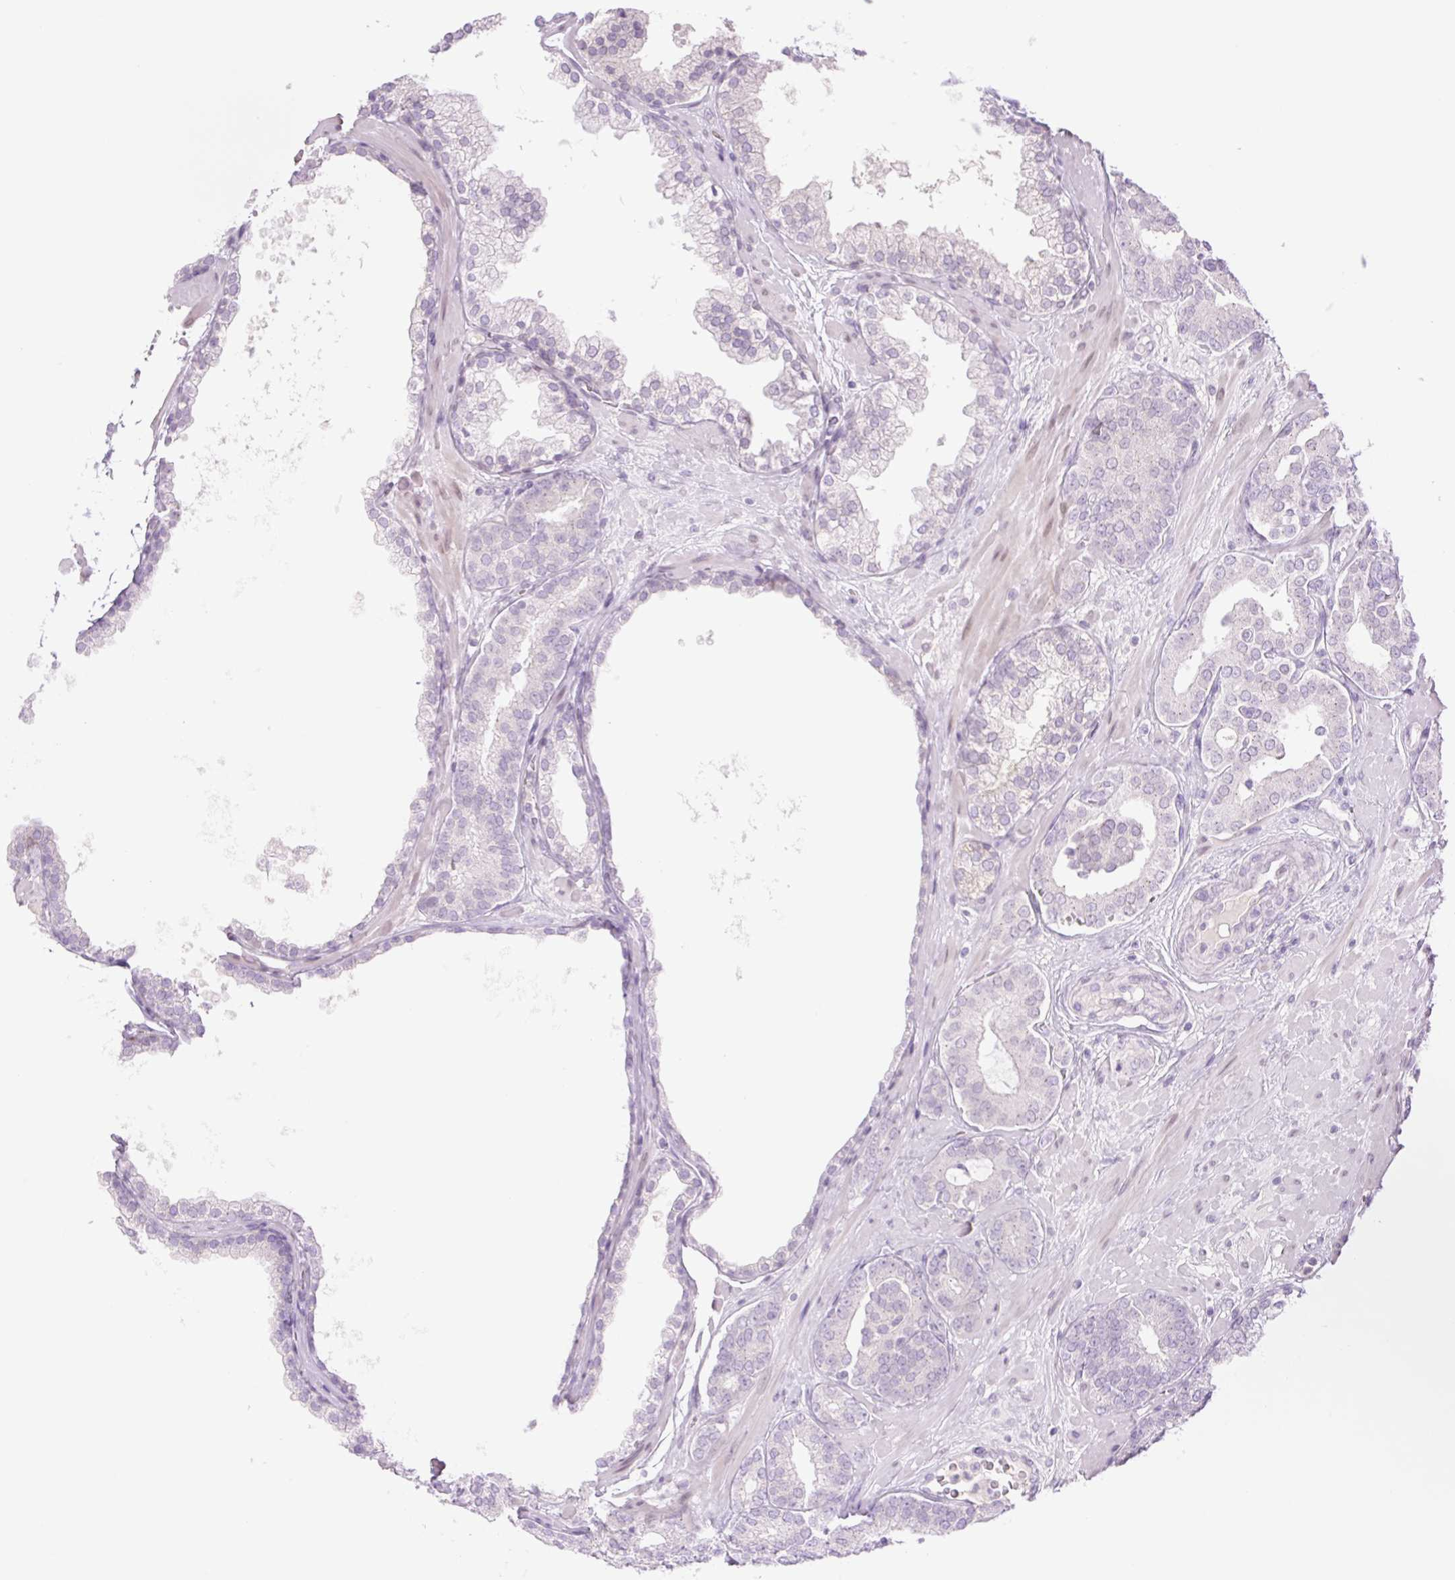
{"staining": {"intensity": "negative", "quantity": "none", "location": "none"}, "tissue": "prostate cancer", "cell_type": "Tumor cells", "image_type": "cancer", "snomed": [{"axis": "morphology", "description": "Adenocarcinoma, High grade"}, {"axis": "topography", "description": "Prostate"}], "caption": "Tumor cells show no significant positivity in adenocarcinoma (high-grade) (prostate).", "gene": "TBX15", "patient": {"sex": "male", "age": 66}}